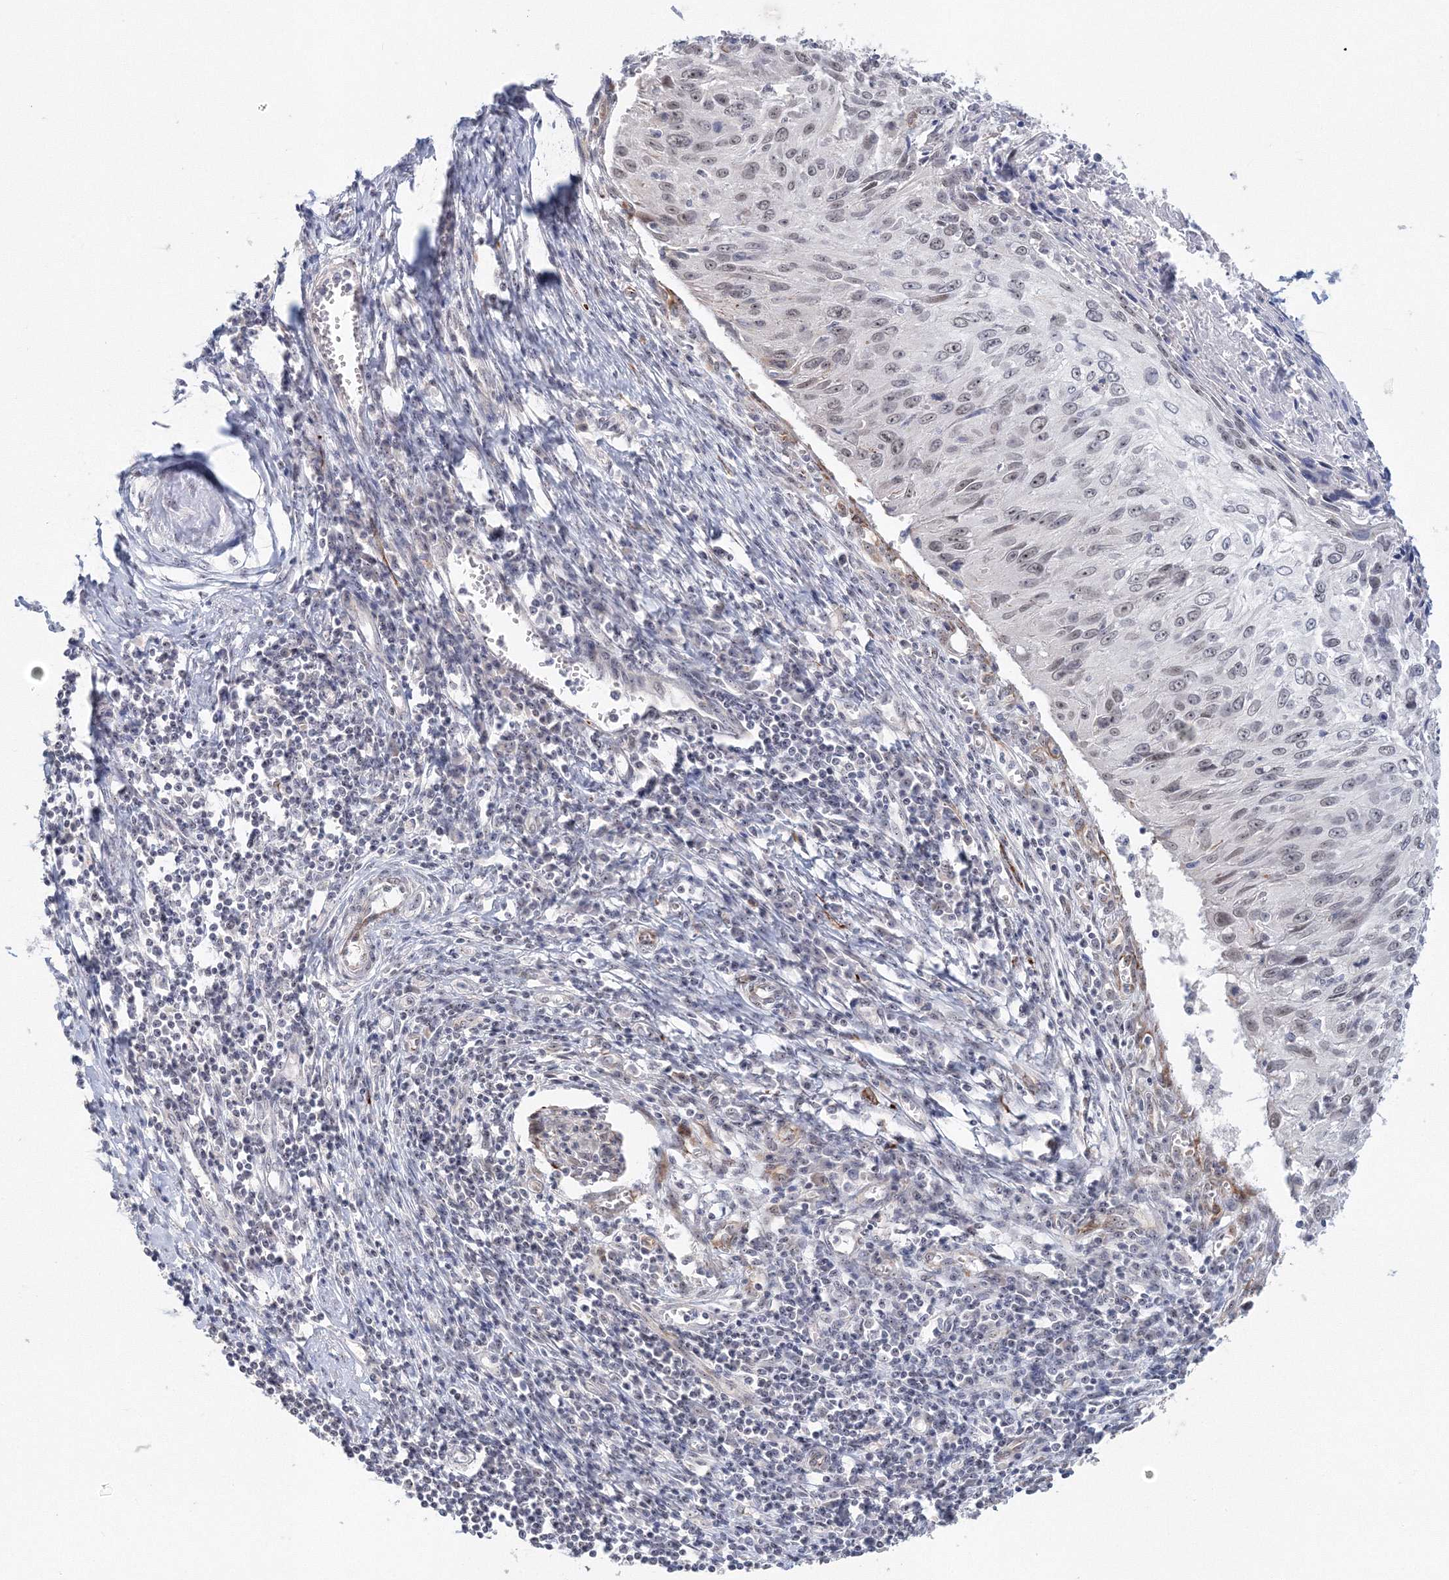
{"staining": {"intensity": "weak", "quantity": "25%-75%", "location": "nuclear"}, "tissue": "cervical cancer", "cell_type": "Tumor cells", "image_type": "cancer", "snomed": [{"axis": "morphology", "description": "Squamous cell carcinoma, NOS"}, {"axis": "topography", "description": "Cervix"}], "caption": "Immunohistochemistry (IHC) (DAB (3,3'-diaminobenzidine)) staining of human squamous cell carcinoma (cervical) shows weak nuclear protein staining in approximately 25%-75% of tumor cells.", "gene": "SIRT7", "patient": {"sex": "female", "age": 51}}